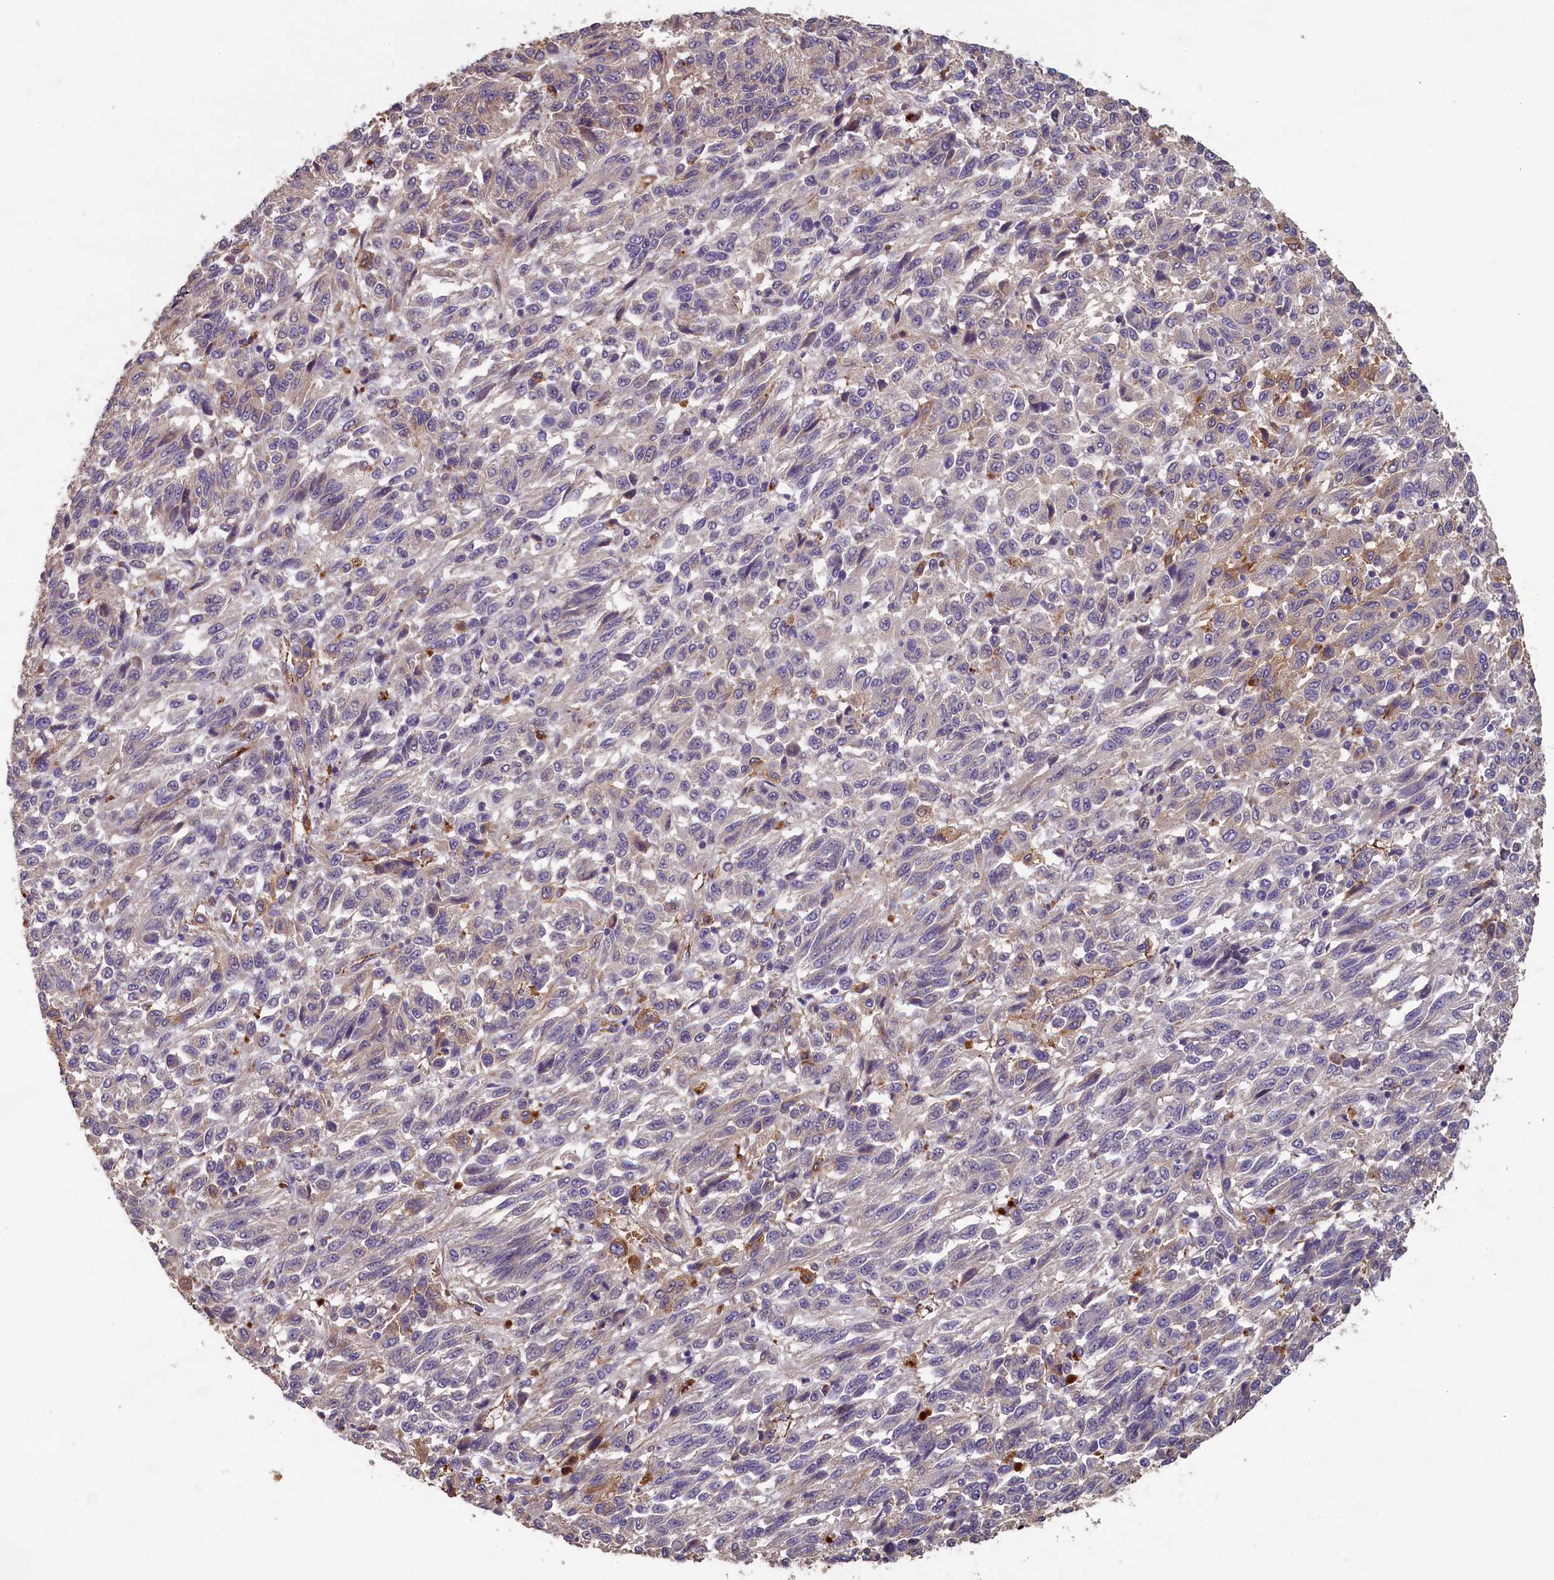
{"staining": {"intensity": "negative", "quantity": "none", "location": "none"}, "tissue": "melanoma", "cell_type": "Tumor cells", "image_type": "cancer", "snomed": [{"axis": "morphology", "description": "Malignant melanoma, Metastatic site"}, {"axis": "topography", "description": "Lung"}], "caption": "This is an IHC histopathology image of human melanoma. There is no staining in tumor cells.", "gene": "ACSBG1", "patient": {"sex": "male", "age": 64}}